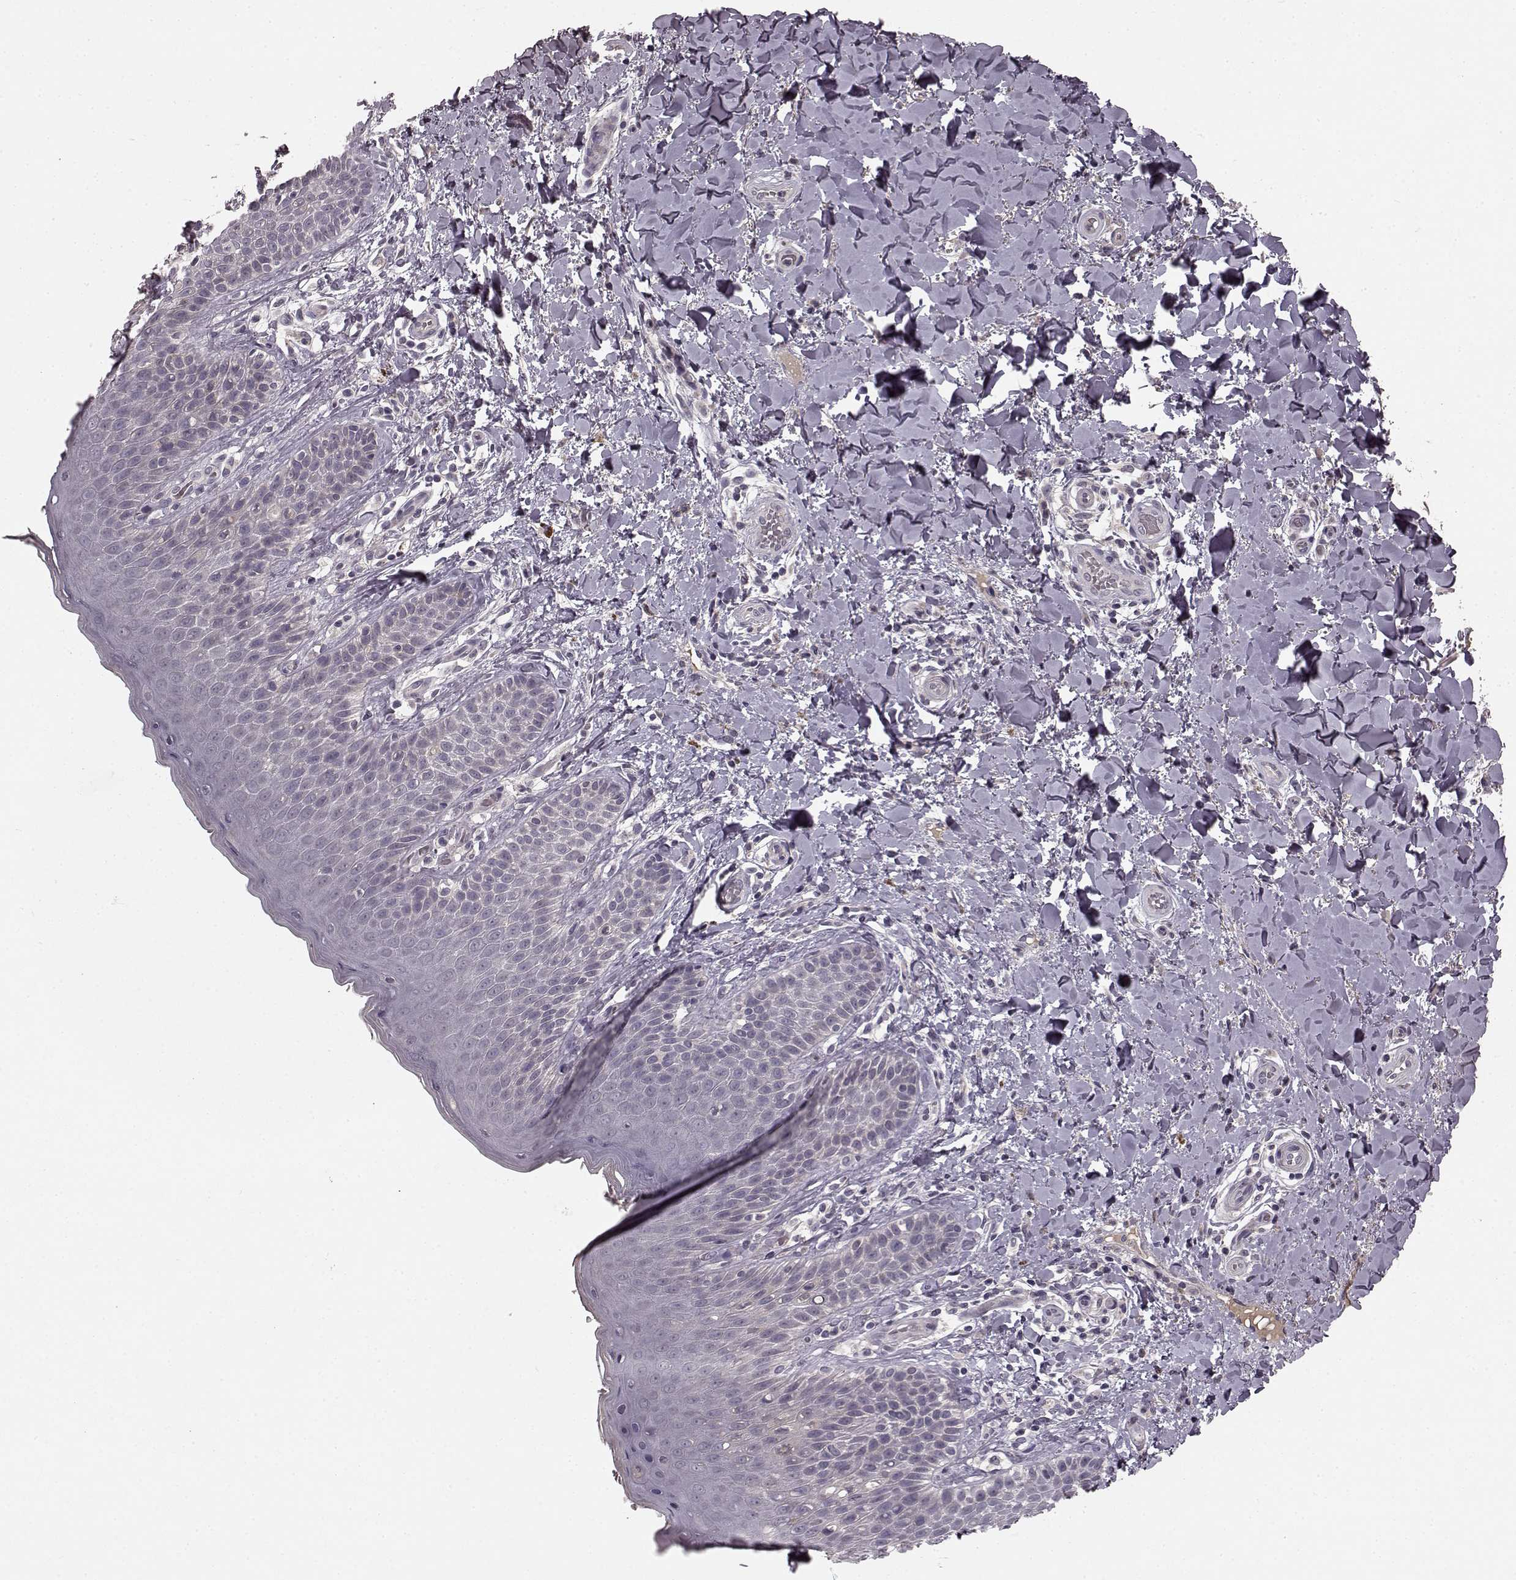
{"staining": {"intensity": "negative", "quantity": "none", "location": "none"}, "tissue": "skin", "cell_type": "Epidermal cells", "image_type": "normal", "snomed": [{"axis": "morphology", "description": "Normal tissue, NOS"}, {"axis": "topography", "description": "Anal"}], "caption": "IHC photomicrograph of normal human skin stained for a protein (brown), which exhibits no positivity in epidermal cells. (DAB immunohistochemistry (IHC) visualized using brightfield microscopy, high magnification).", "gene": "SLC22A18", "patient": {"sex": "male", "age": 36}}